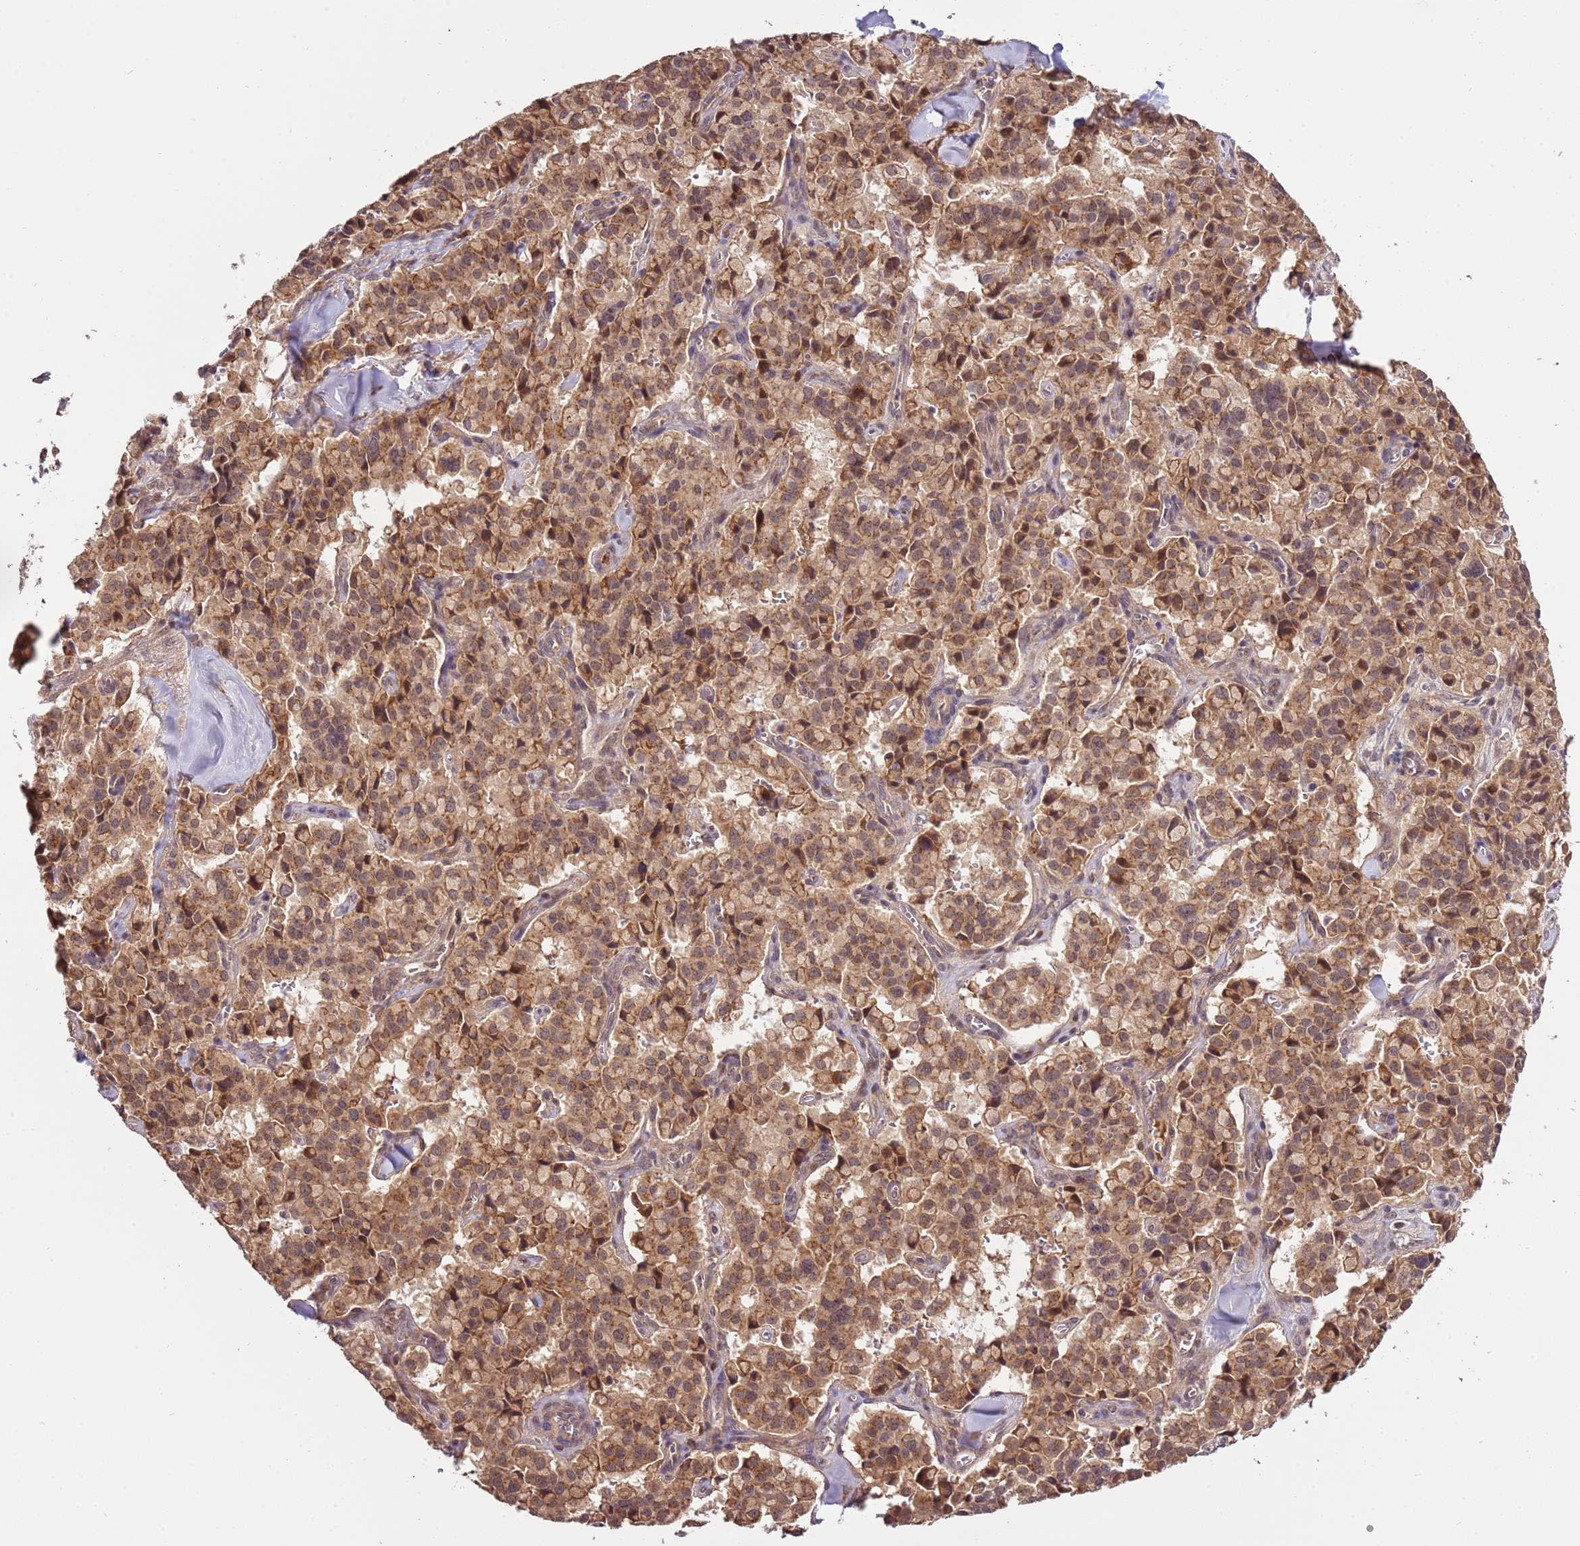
{"staining": {"intensity": "moderate", "quantity": ">75%", "location": "cytoplasmic/membranous"}, "tissue": "pancreatic cancer", "cell_type": "Tumor cells", "image_type": "cancer", "snomed": [{"axis": "morphology", "description": "Adenocarcinoma, NOS"}, {"axis": "topography", "description": "Pancreas"}], "caption": "Adenocarcinoma (pancreatic) was stained to show a protein in brown. There is medium levels of moderate cytoplasmic/membranous expression in about >75% of tumor cells.", "gene": "ZNF624", "patient": {"sex": "male", "age": 65}}